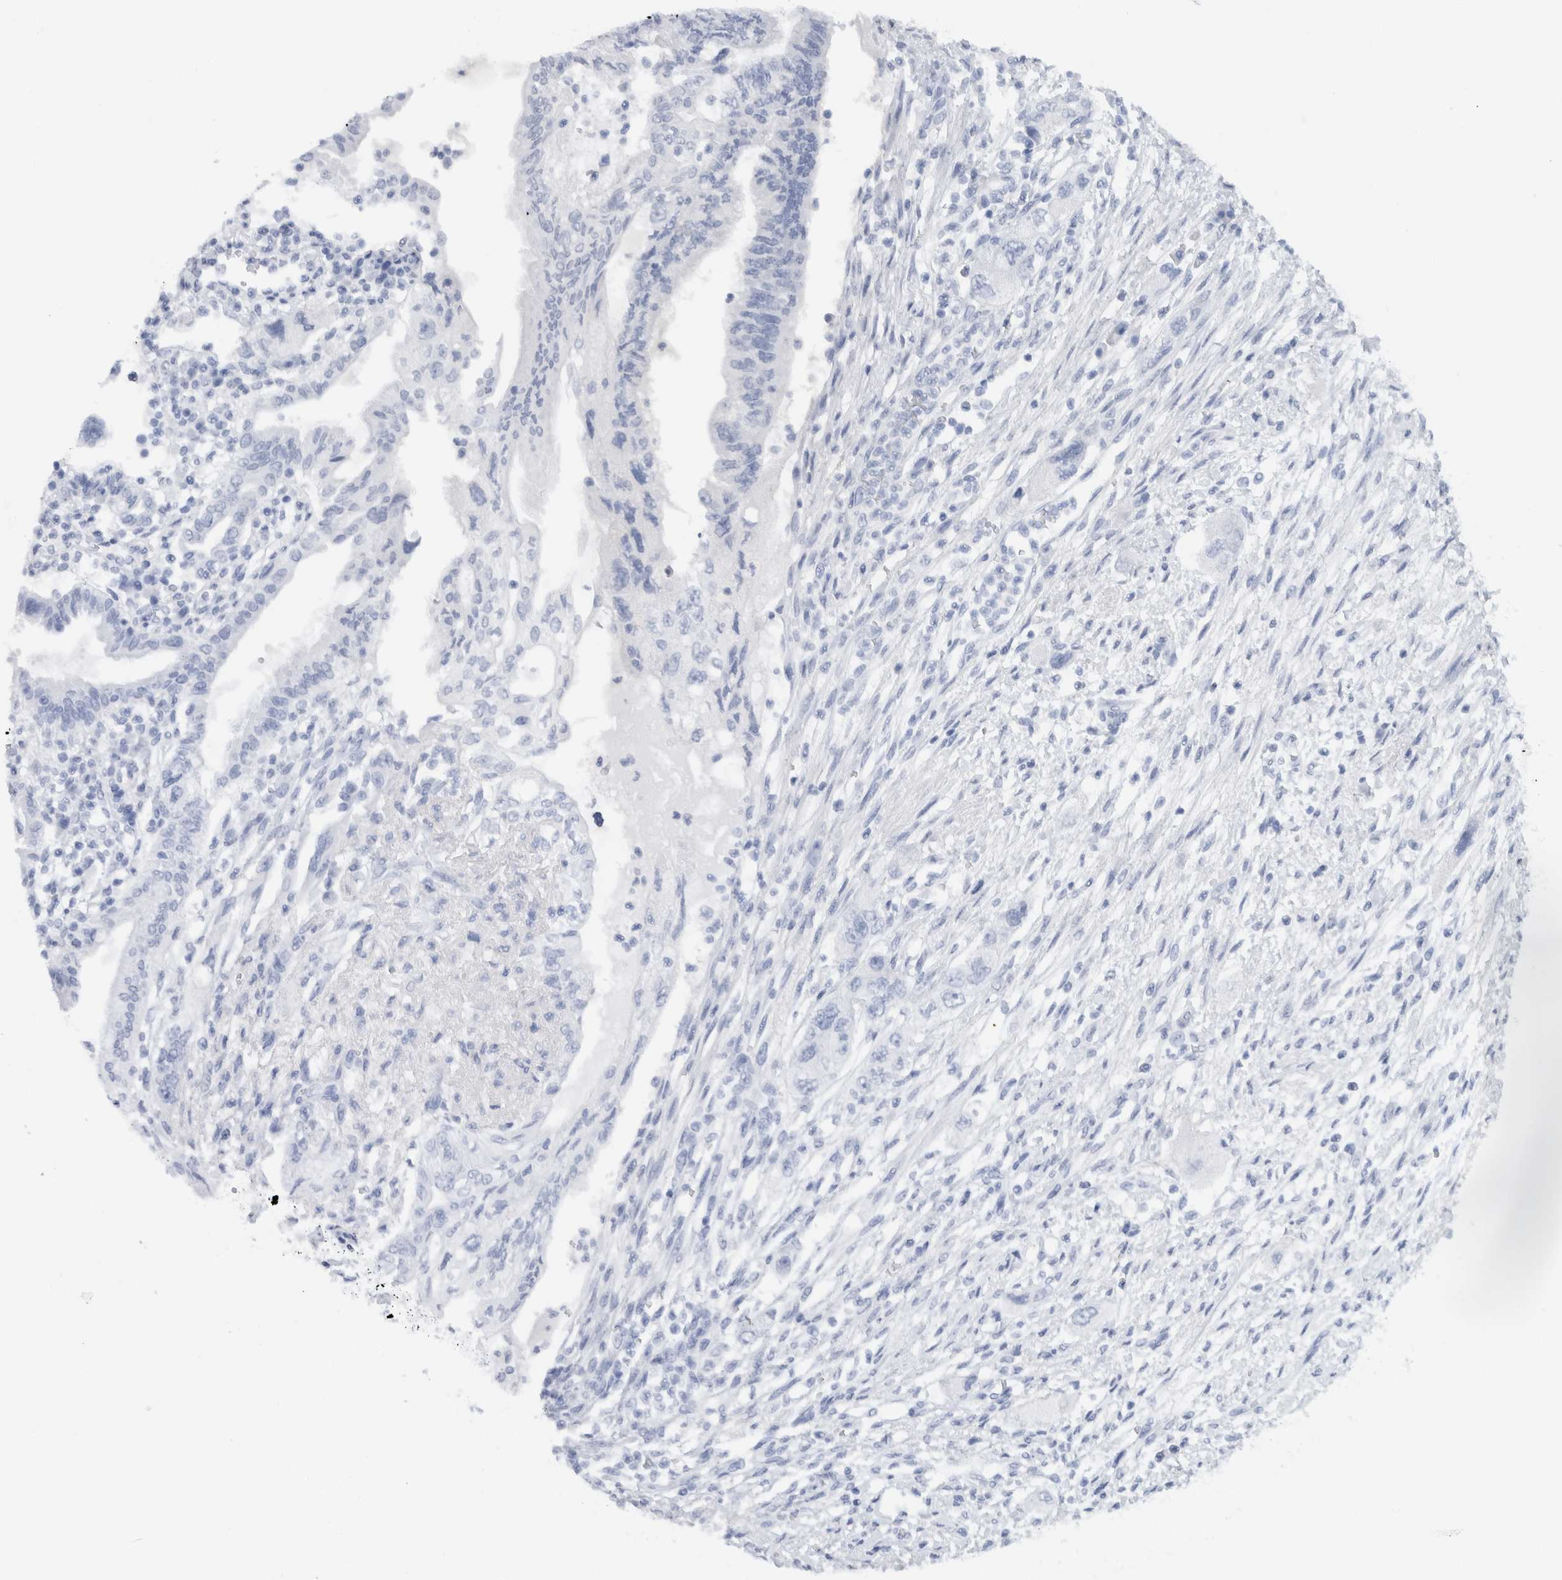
{"staining": {"intensity": "negative", "quantity": "none", "location": "none"}, "tissue": "pancreatic cancer", "cell_type": "Tumor cells", "image_type": "cancer", "snomed": [{"axis": "morphology", "description": "Adenocarcinoma, NOS"}, {"axis": "topography", "description": "Pancreas"}], "caption": "Immunohistochemistry (IHC) micrograph of neoplastic tissue: pancreatic cancer stained with DAB displays no significant protein expression in tumor cells. The staining was performed using DAB (3,3'-diaminobenzidine) to visualize the protein expression in brown, while the nuclei were stained in blue with hematoxylin (Magnification: 20x).", "gene": "CNTN1", "patient": {"sex": "female", "age": 73}}